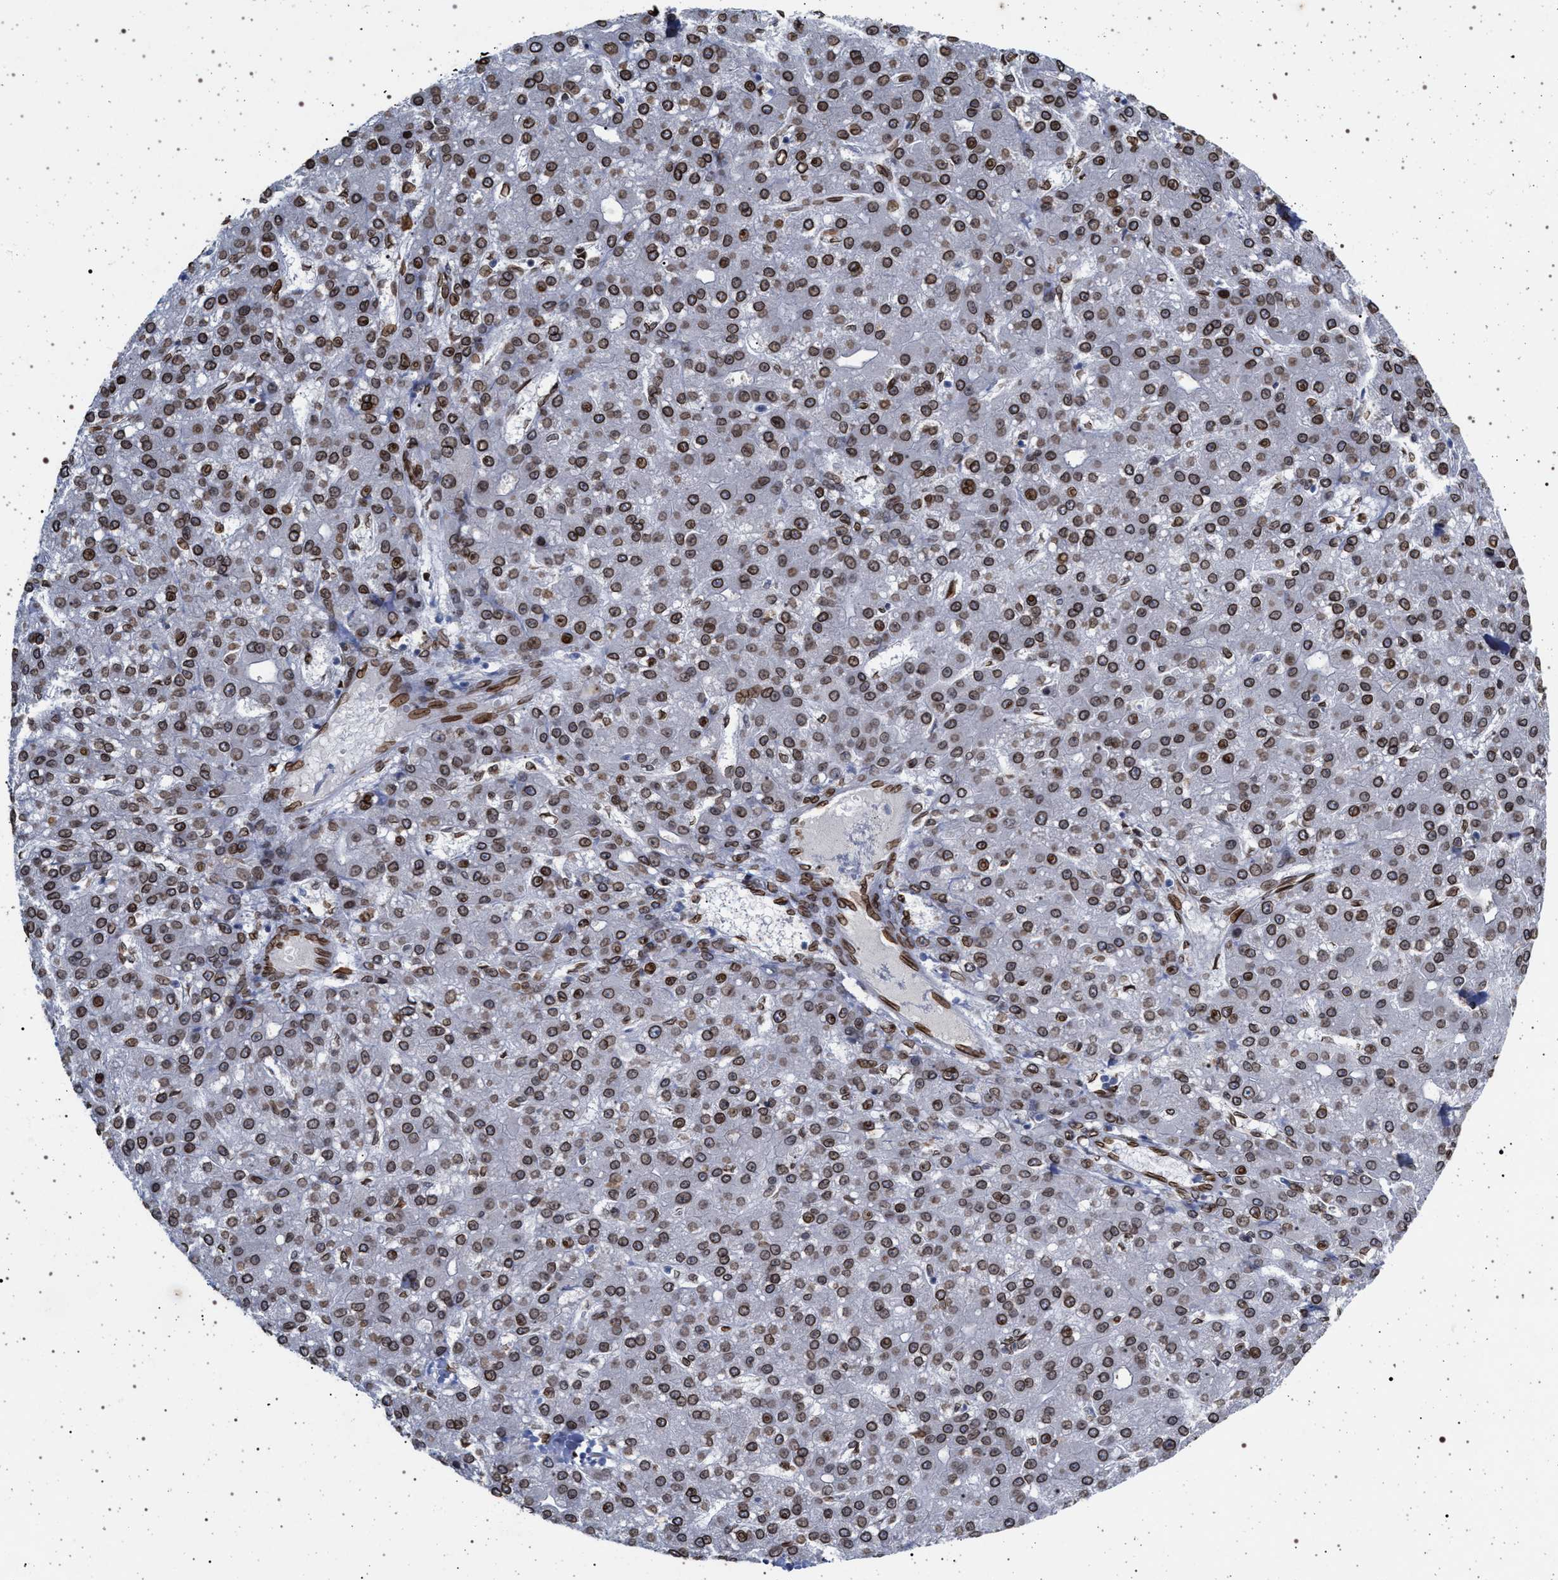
{"staining": {"intensity": "moderate", "quantity": ">75%", "location": "cytoplasmic/membranous,nuclear"}, "tissue": "liver cancer", "cell_type": "Tumor cells", "image_type": "cancer", "snomed": [{"axis": "morphology", "description": "Carcinoma, Hepatocellular, NOS"}, {"axis": "topography", "description": "Liver"}], "caption": "Immunohistochemical staining of liver cancer (hepatocellular carcinoma) reveals moderate cytoplasmic/membranous and nuclear protein expression in about >75% of tumor cells.", "gene": "ING2", "patient": {"sex": "male", "age": 67}}